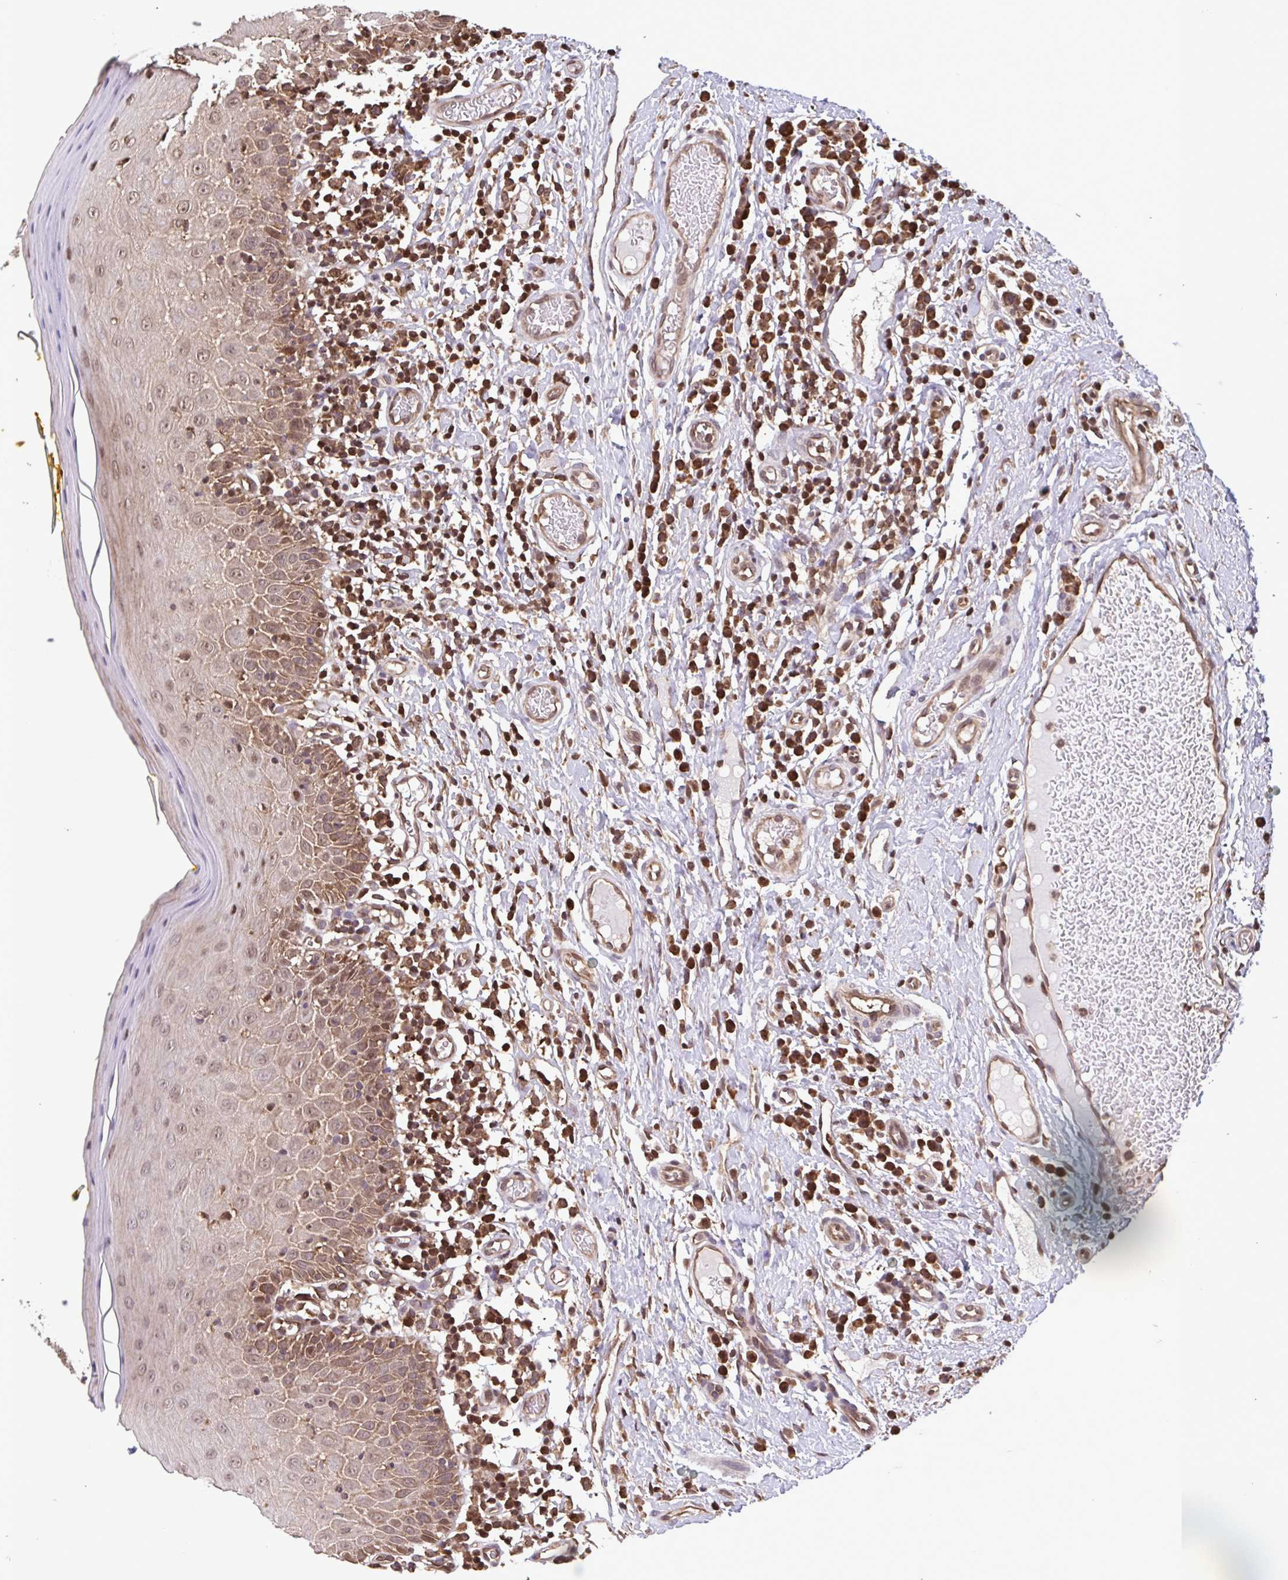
{"staining": {"intensity": "moderate", "quantity": ">75%", "location": "cytoplasmic/membranous,nuclear"}, "tissue": "oral mucosa", "cell_type": "Squamous epithelial cells", "image_type": "normal", "snomed": [{"axis": "morphology", "description": "Normal tissue, NOS"}, {"axis": "topography", "description": "Oral tissue"}, {"axis": "topography", "description": "Tounge, NOS"}], "caption": "Unremarkable oral mucosa was stained to show a protein in brown. There is medium levels of moderate cytoplasmic/membranous,nuclear staining in about >75% of squamous epithelial cells. The protein is stained brown, and the nuclei are stained in blue (DAB IHC with brightfield microscopy, high magnification).", "gene": "SEC63", "patient": {"sex": "female", "age": 58}}